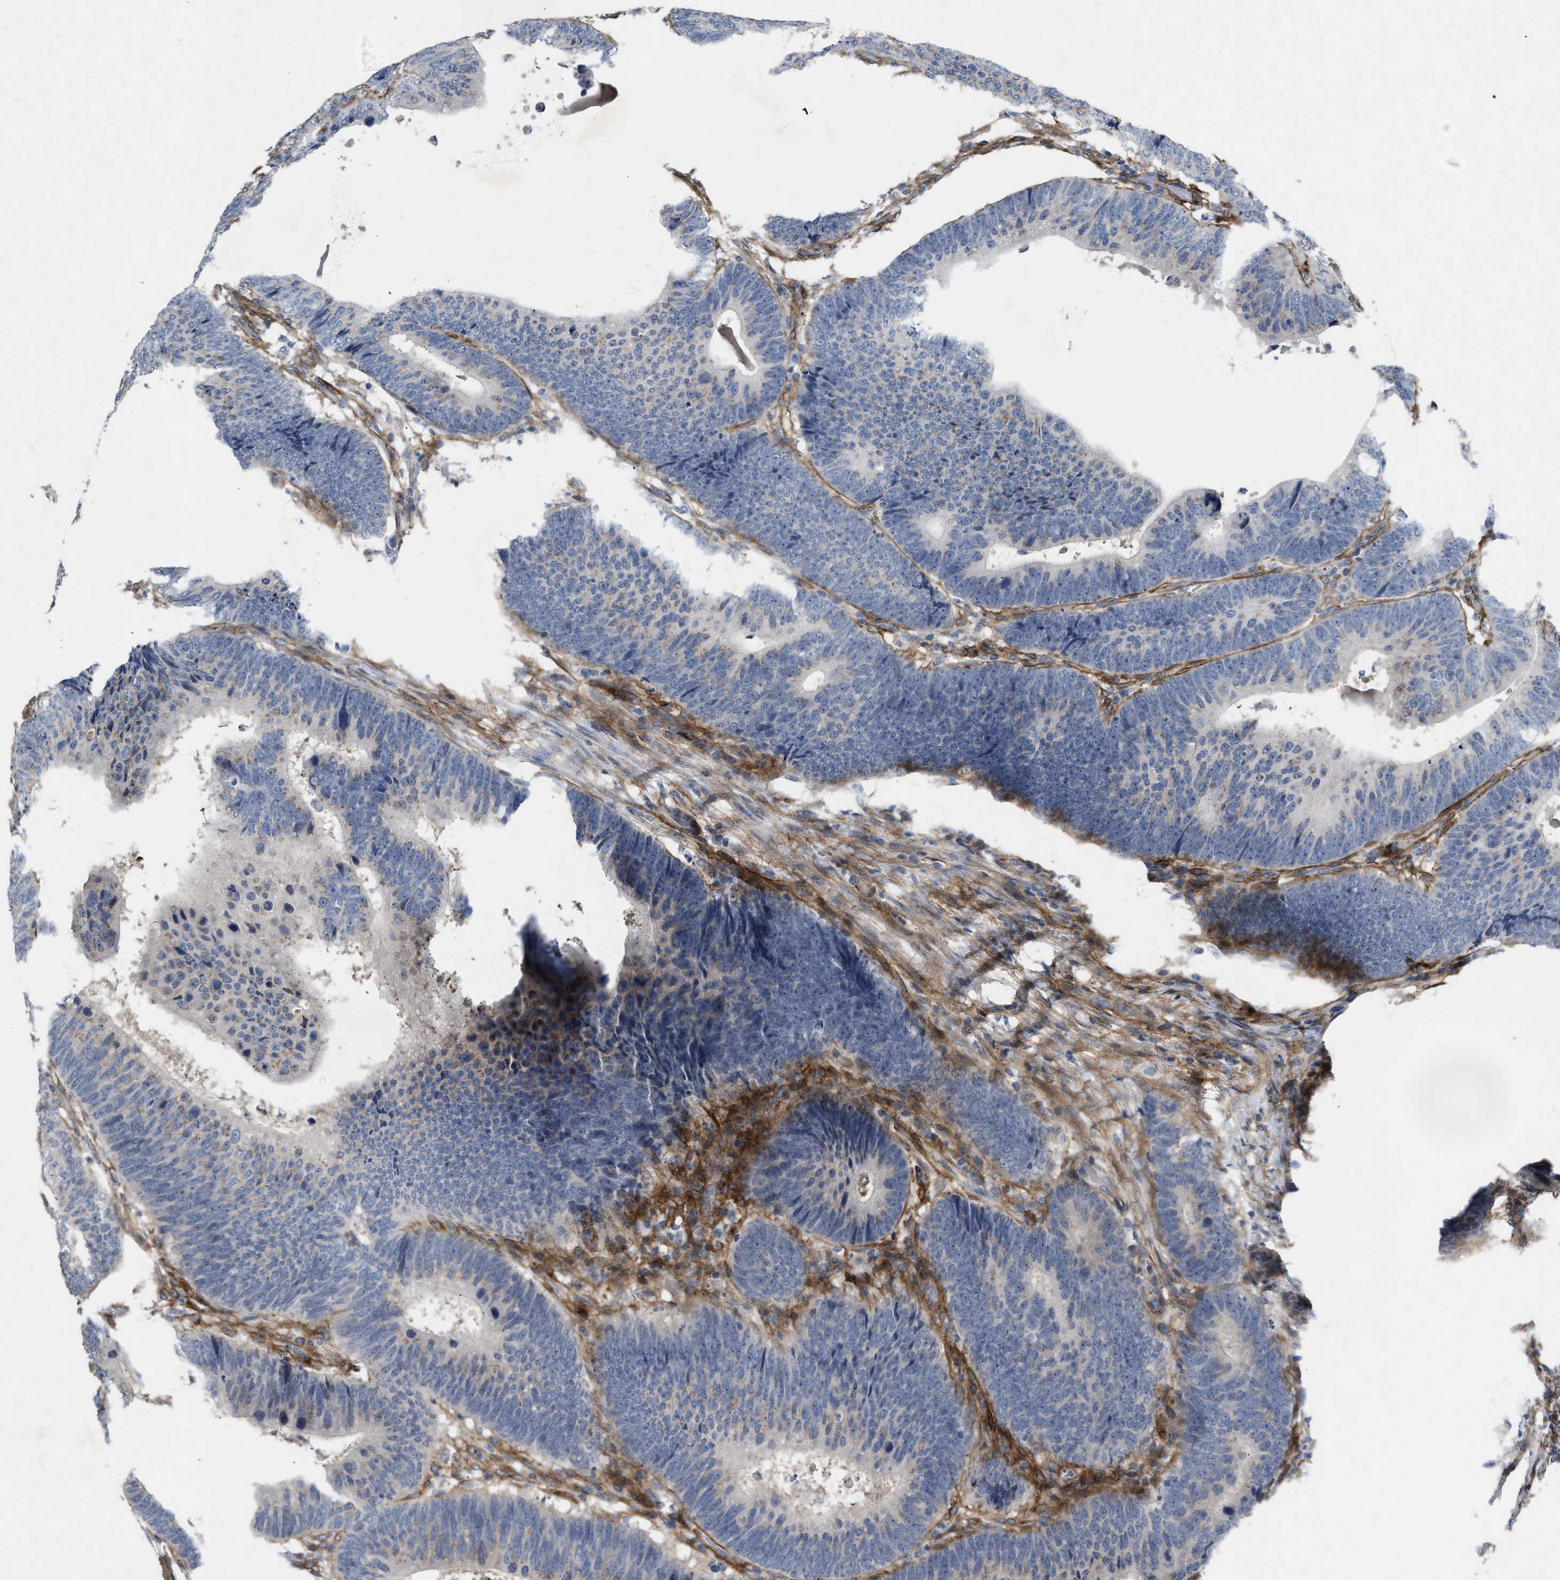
{"staining": {"intensity": "negative", "quantity": "none", "location": "none"}, "tissue": "colorectal cancer", "cell_type": "Tumor cells", "image_type": "cancer", "snomed": [{"axis": "morphology", "description": "Adenocarcinoma, NOS"}, {"axis": "topography", "description": "Colon"}], "caption": "Tumor cells show no significant protein expression in colorectal adenocarcinoma.", "gene": "PDGFRA", "patient": {"sex": "male", "age": 56}}